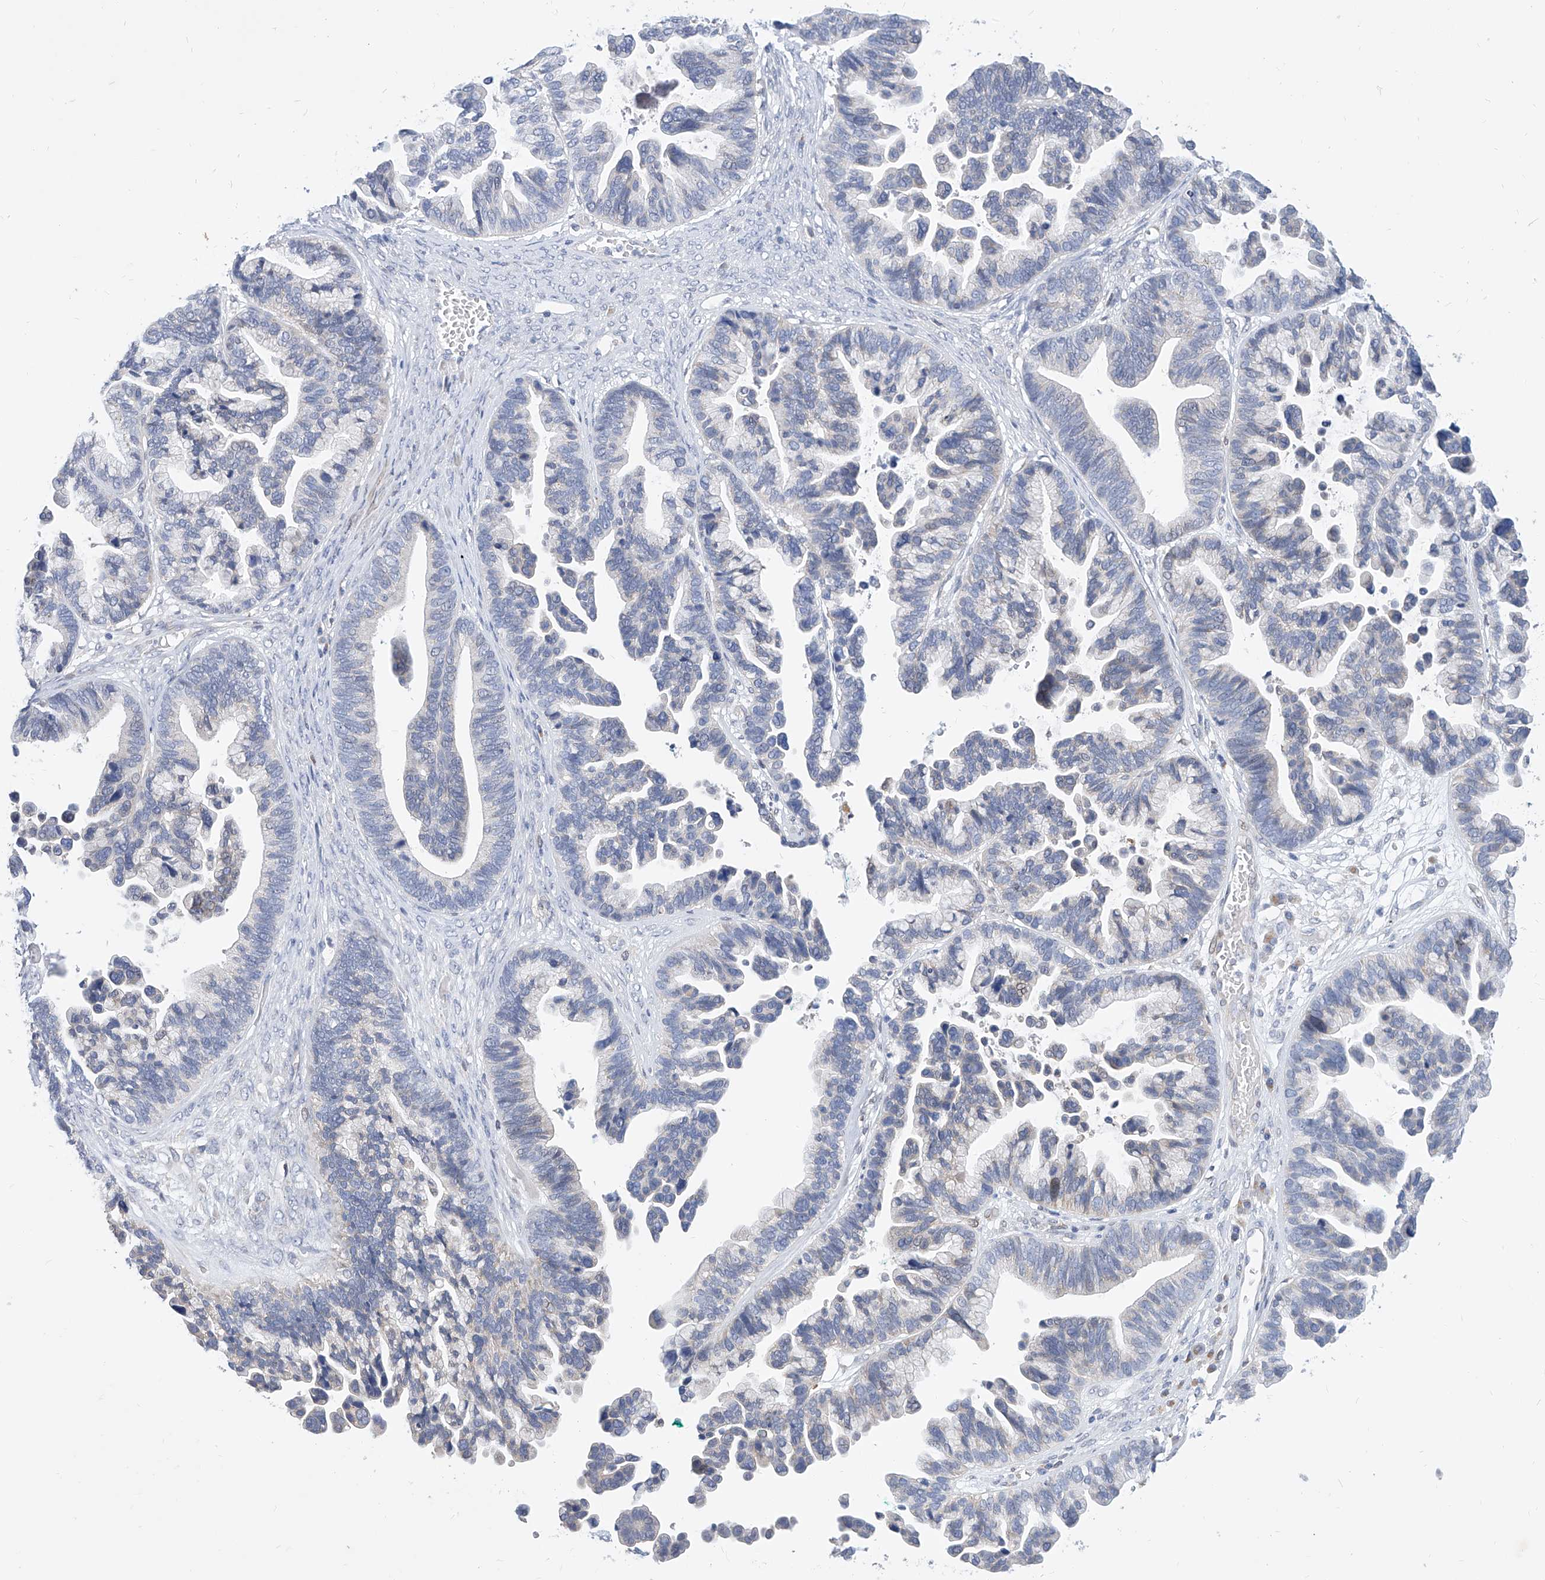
{"staining": {"intensity": "negative", "quantity": "none", "location": "none"}, "tissue": "ovarian cancer", "cell_type": "Tumor cells", "image_type": "cancer", "snomed": [{"axis": "morphology", "description": "Cystadenocarcinoma, serous, NOS"}, {"axis": "topography", "description": "Ovary"}], "caption": "Immunohistochemical staining of human serous cystadenocarcinoma (ovarian) exhibits no significant staining in tumor cells.", "gene": "MX2", "patient": {"sex": "female", "age": 56}}